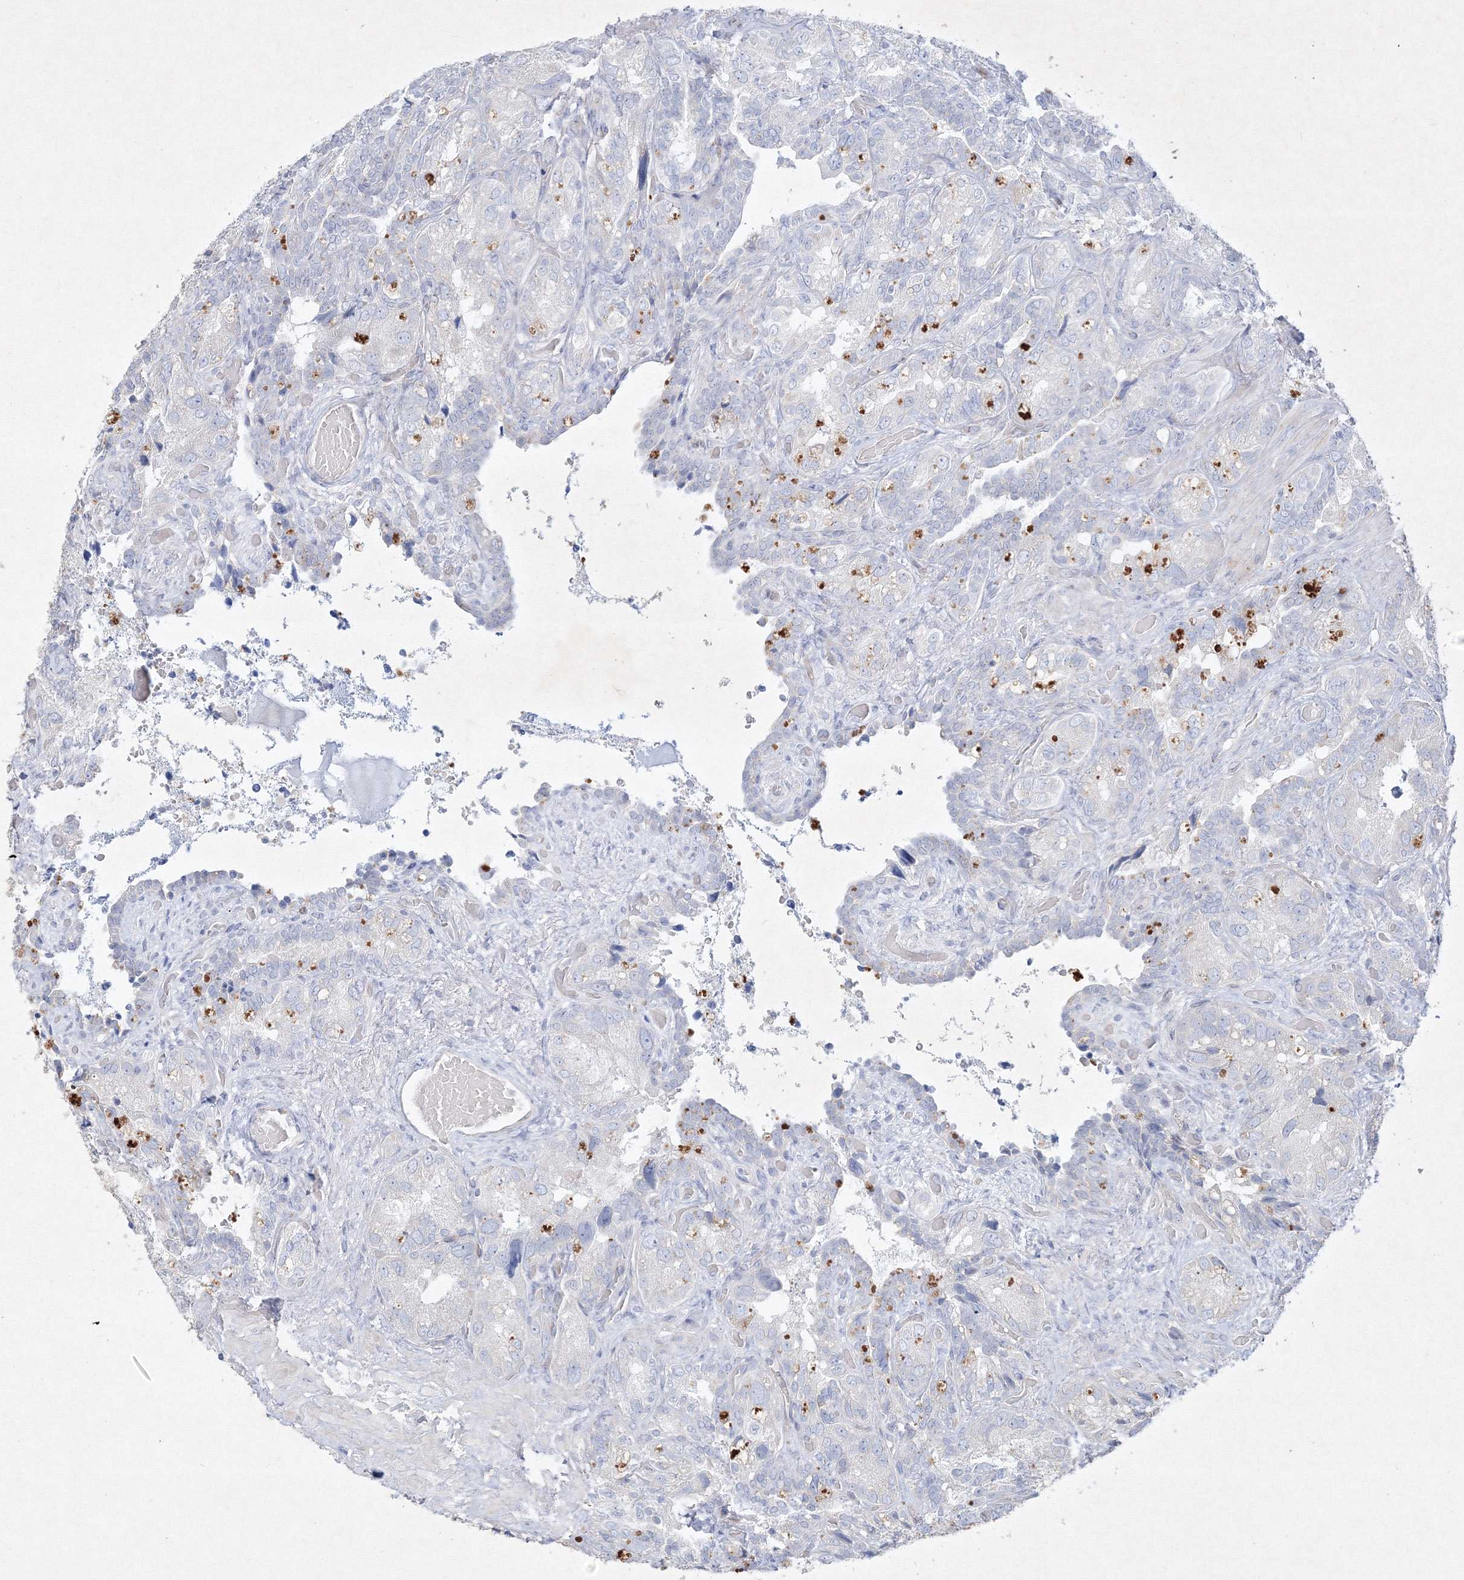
{"staining": {"intensity": "negative", "quantity": "none", "location": "none"}, "tissue": "seminal vesicle", "cell_type": "Glandular cells", "image_type": "normal", "snomed": [{"axis": "morphology", "description": "Normal tissue, NOS"}, {"axis": "topography", "description": "Seminal veicle"}, {"axis": "topography", "description": "Peripheral nerve tissue"}], "caption": "Immunohistochemistry photomicrograph of normal seminal vesicle: human seminal vesicle stained with DAB (3,3'-diaminobenzidine) exhibits no significant protein positivity in glandular cells.", "gene": "CXXC4", "patient": {"sex": "male", "age": 67}}